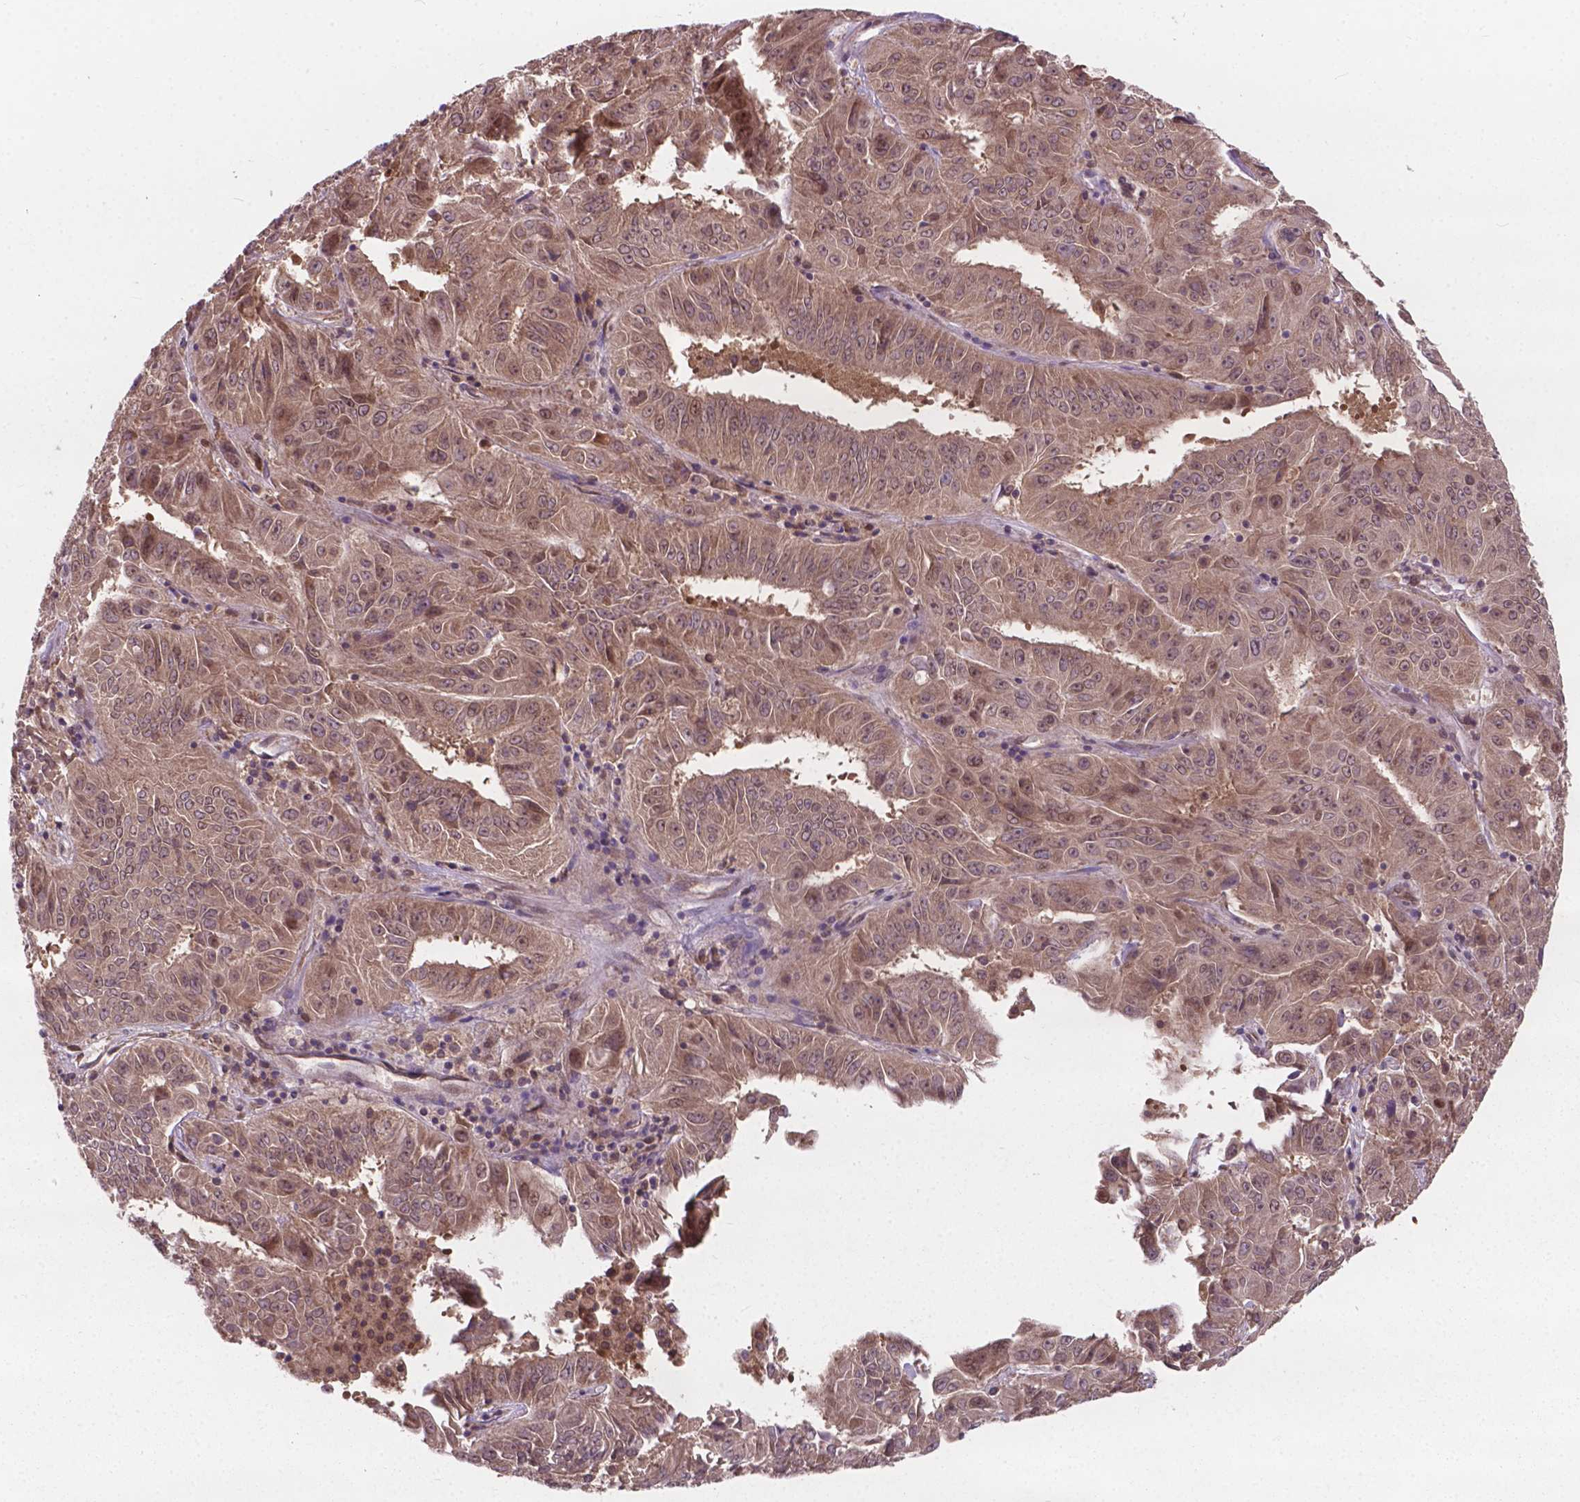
{"staining": {"intensity": "weak", "quantity": ">75%", "location": "cytoplasmic/membranous,nuclear"}, "tissue": "pancreatic cancer", "cell_type": "Tumor cells", "image_type": "cancer", "snomed": [{"axis": "morphology", "description": "Adenocarcinoma, NOS"}, {"axis": "topography", "description": "Pancreas"}], "caption": "A low amount of weak cytoplasmic/membranous and nuclear positivity is appreciated in about >75% of tumor cells in pancreatic cancer (adenocarcinoma) tissue.", "gene": "MRPL33", "patient": {"sex": "male", "age": 63}}